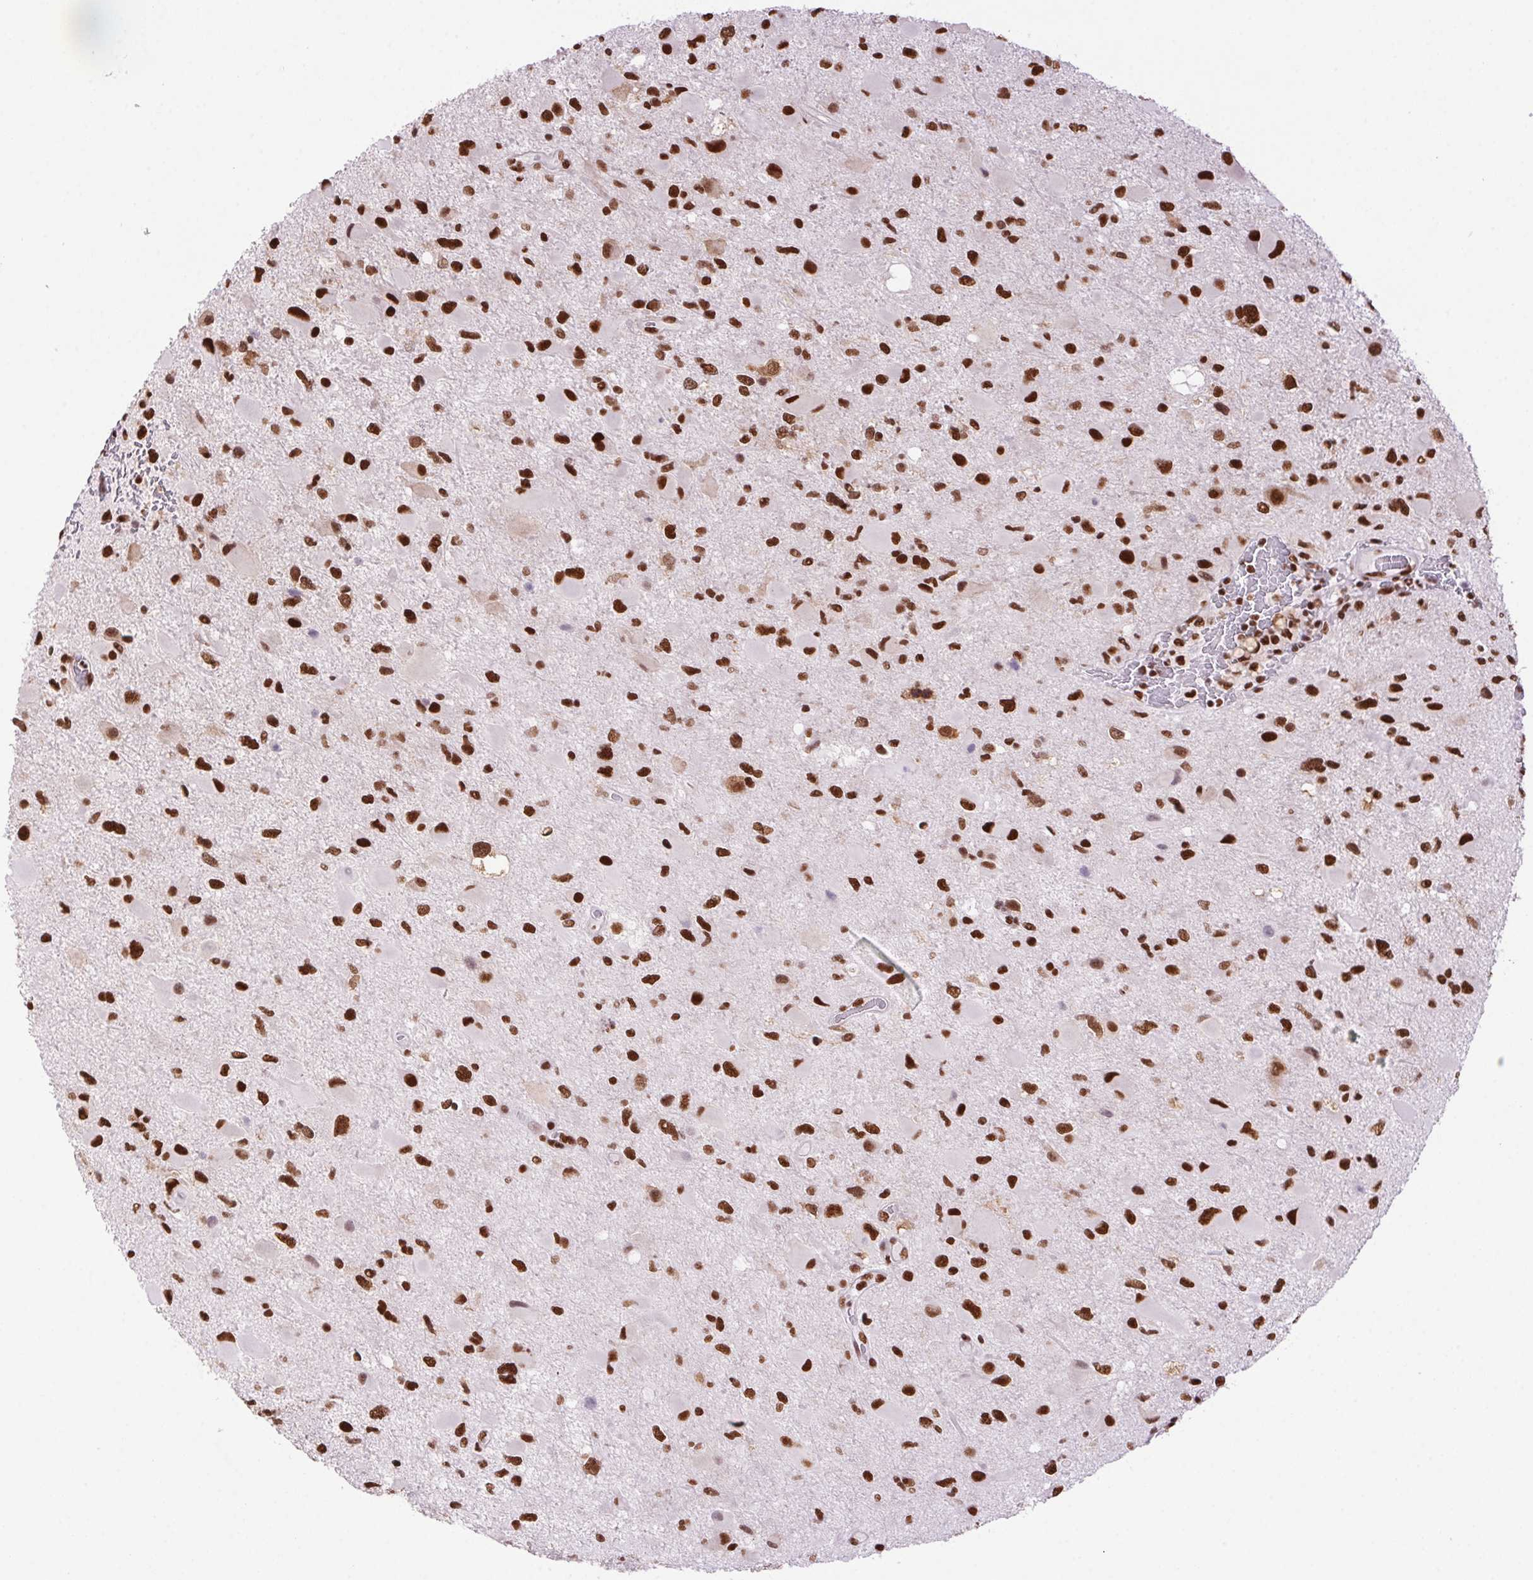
{"staining": {"intensity": "strong", "quantity": ">75%", "location": "nuclear"}, "tissue": "glioma", "cell_type": "Tumor cells", "image_type": "cancer", "snomed": [{"axis": "morphology", "description": "Glioma, malignant, Low grade"}, {"axis": "topography", "description": "Brain"}], "caption": "Glioma stained with a brown dye shows strong nuclear positive staining in approximately >75% of tumor cells.", "gene": "ZNF207", "patient": {"sex": "female", "age": 32}}